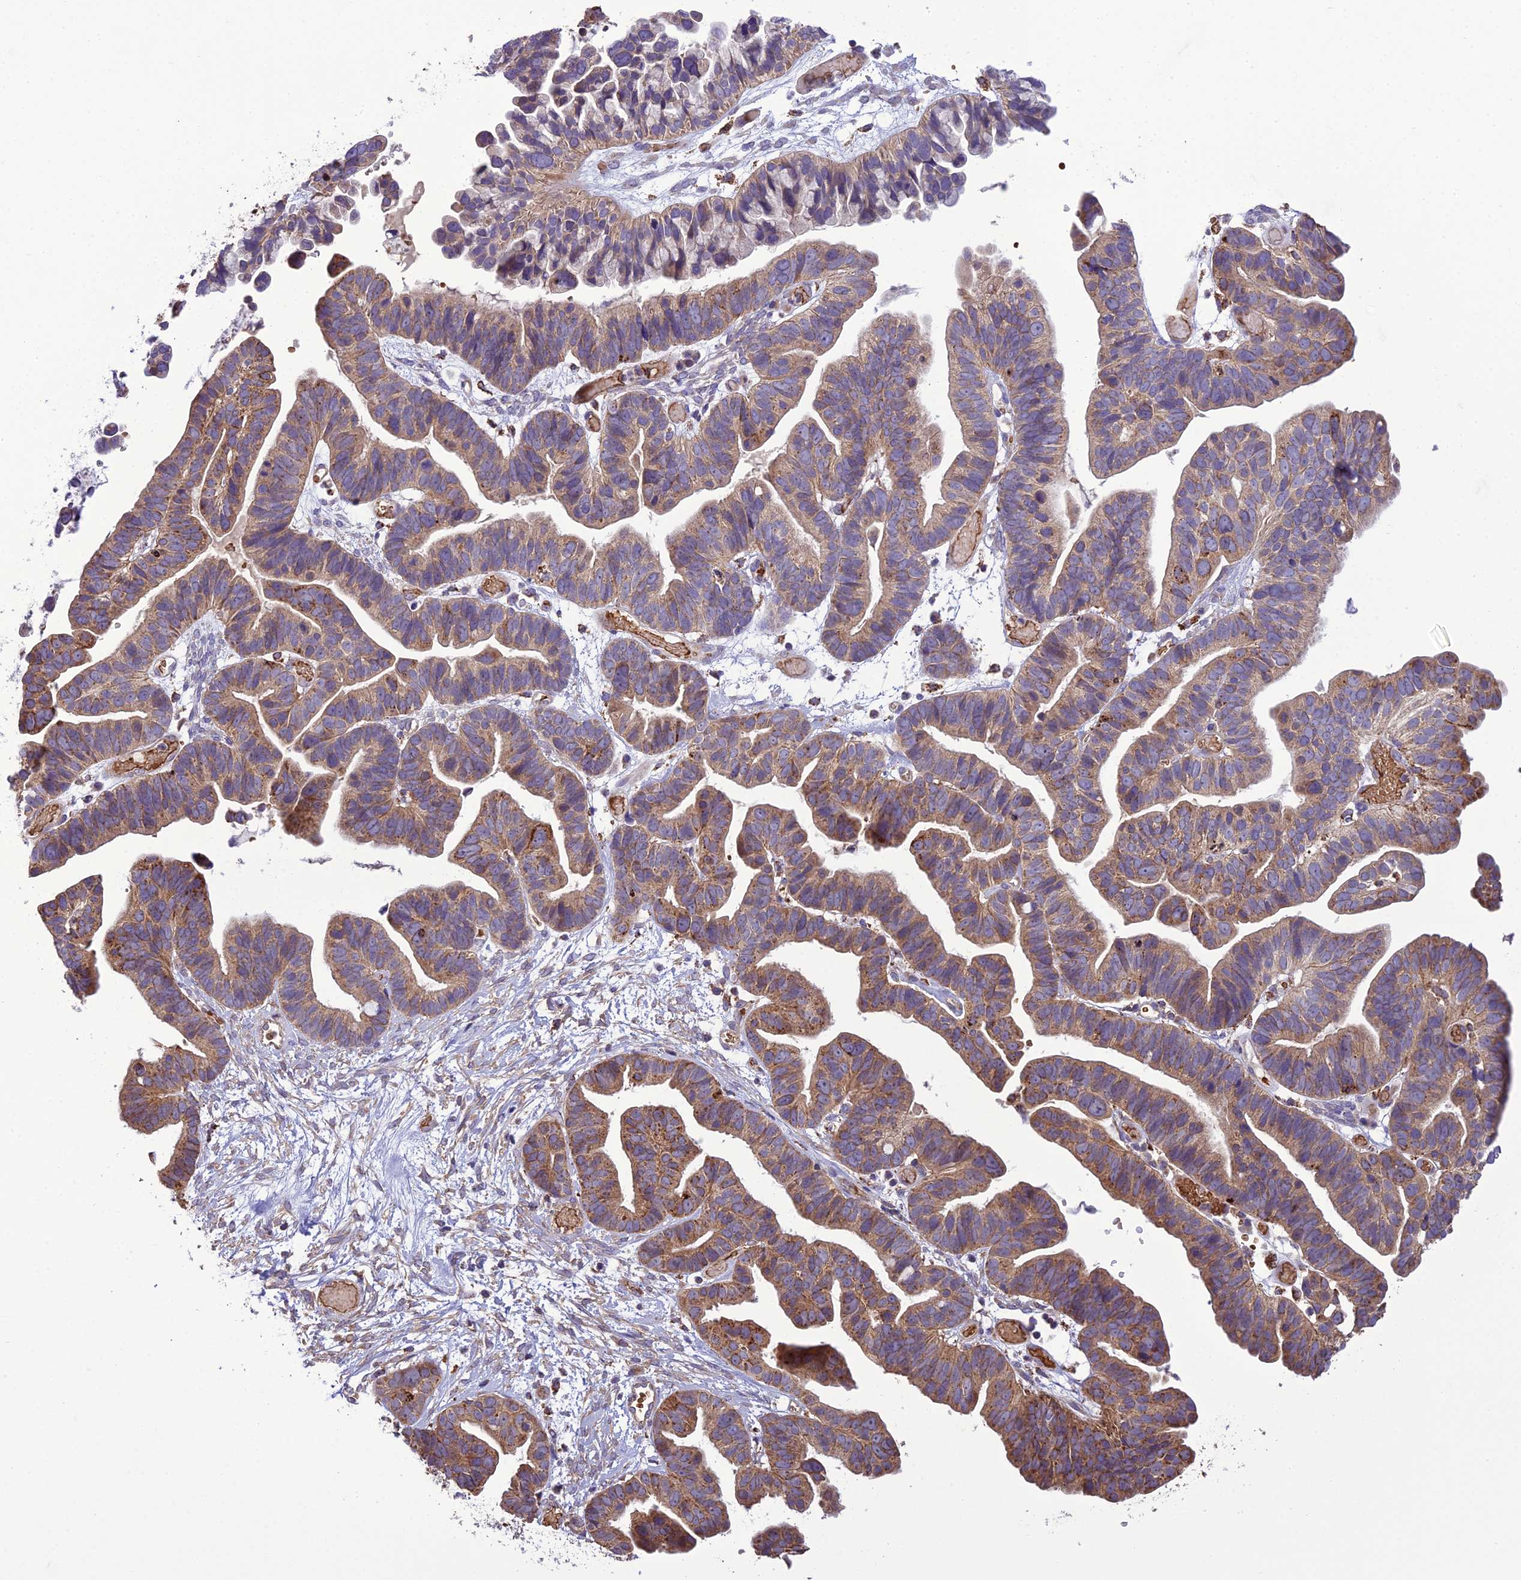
{"staining": {"intensity": "moderate", "quantity": ">75%", "location": "cytoplasmic/membranous"}, "tissue": "ovarian cancer", "cell_type": "Tumor cells", "image_type": "cancer", "snomed": [{"axis": "morphology", "description": "Cystadenocarcinoma, serous, NOS"}, {"axis": "topography", "description": "Ovary"}], "caption": "Tumor cells exhibit moderate cytoplasmic/membranous expression in approximately >75% of cells in ovarian serous cystadenocarcinoma.", "gene": "TBC1D24", "patient": {"sex": "female", "age": 56}}